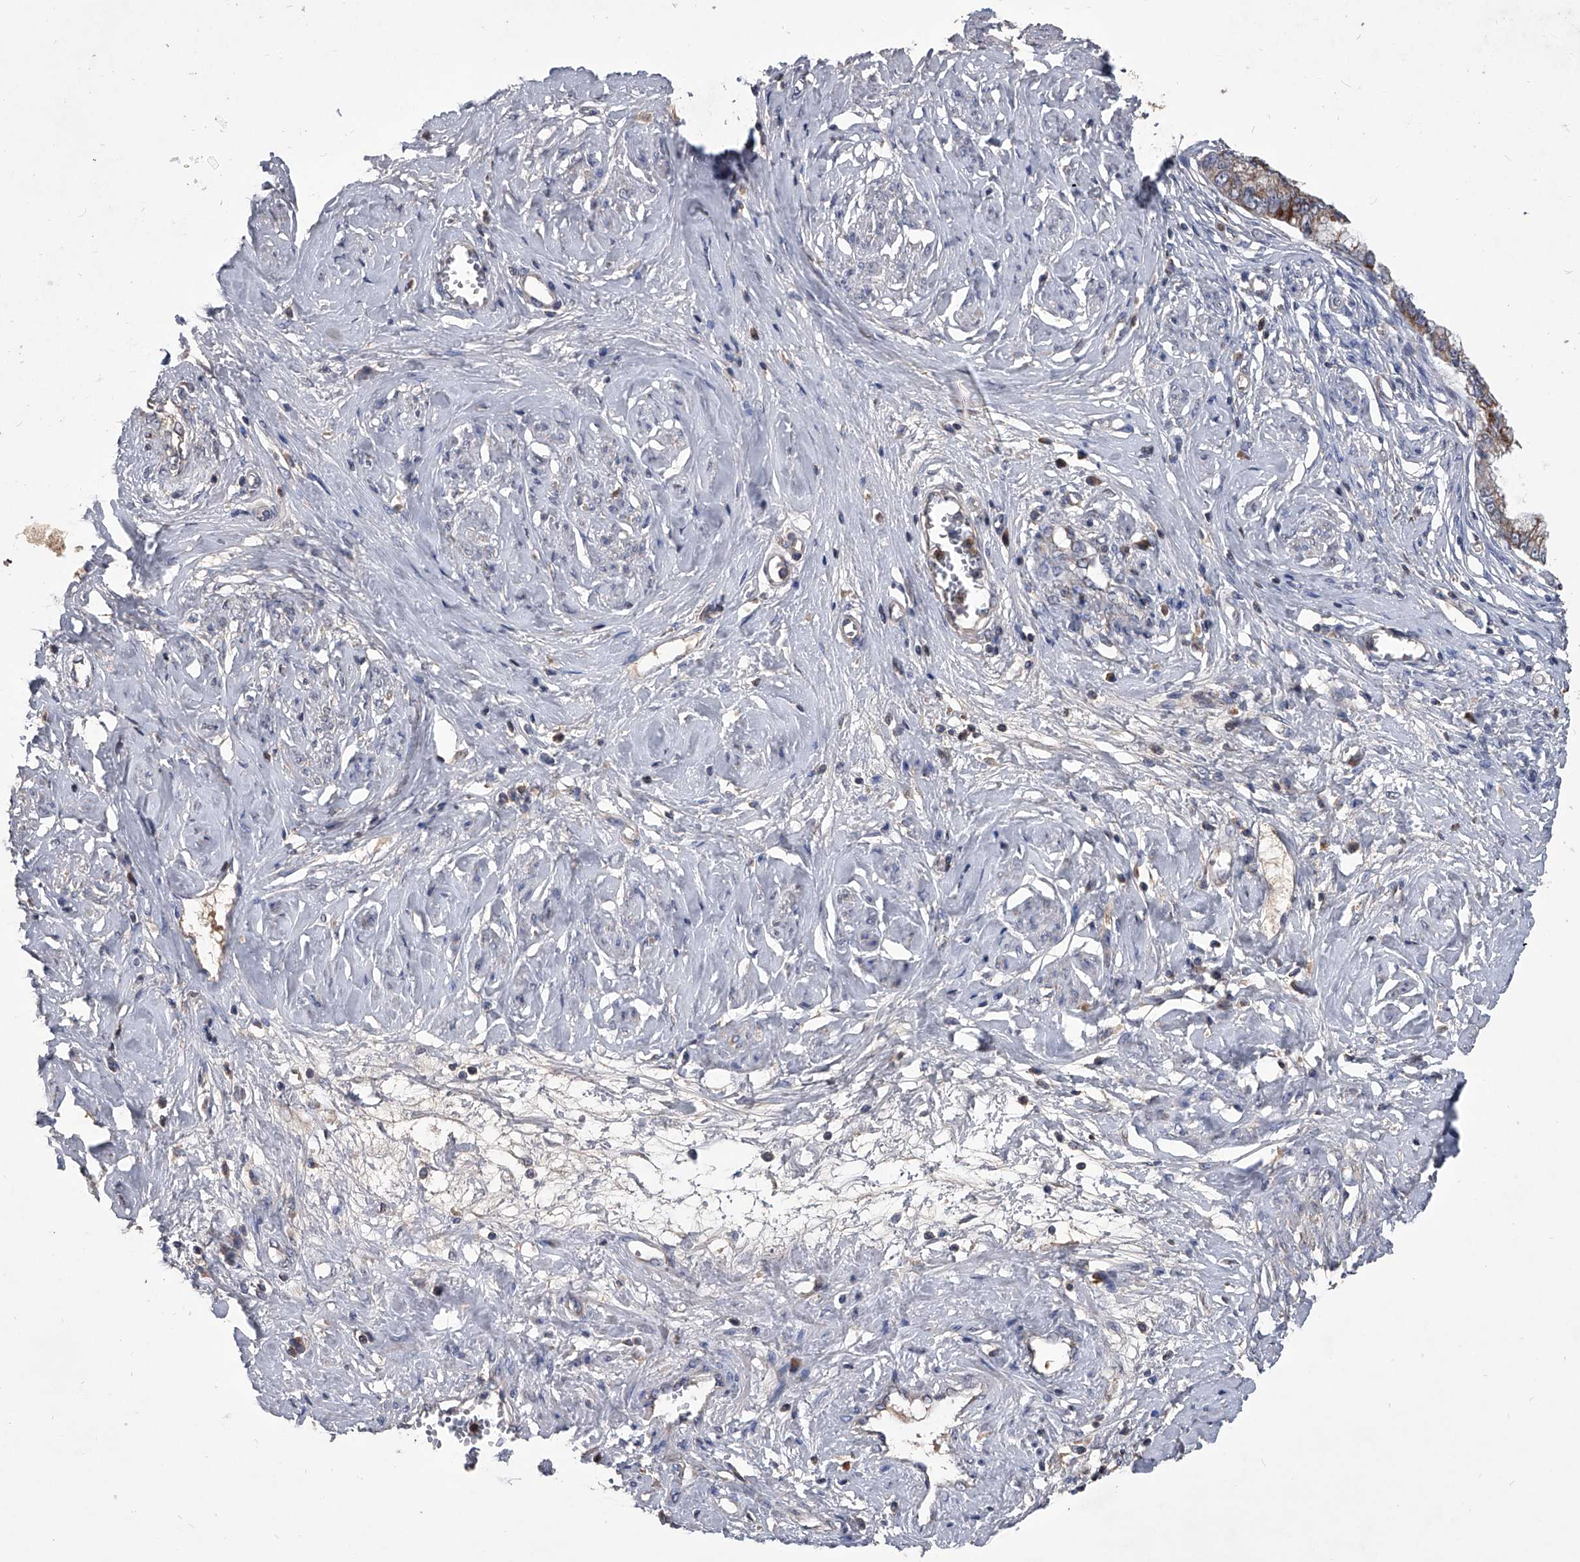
{"staining": {"intensity": "weak", "quantity": "25%-75%", "location": "cytoplasmic/membranous"}, "tissue": "cervical cancer", "cell_type": "Tumor cells", "image_type": "cancer", "snomed": [{"axis": "morphology", "description": "Adenocarcinoma, NOS"}, {"axis": "topography", "description": "Cervix"}], "caption": "Protein staining of adenocarcinoma (cervical) tissue demonstrates weak cytoplasmic/membranous positivity in approximately 25%-75% of tumor cells.", "gene": "NRP1", "patient": {"sex": "female", "age": 44}}